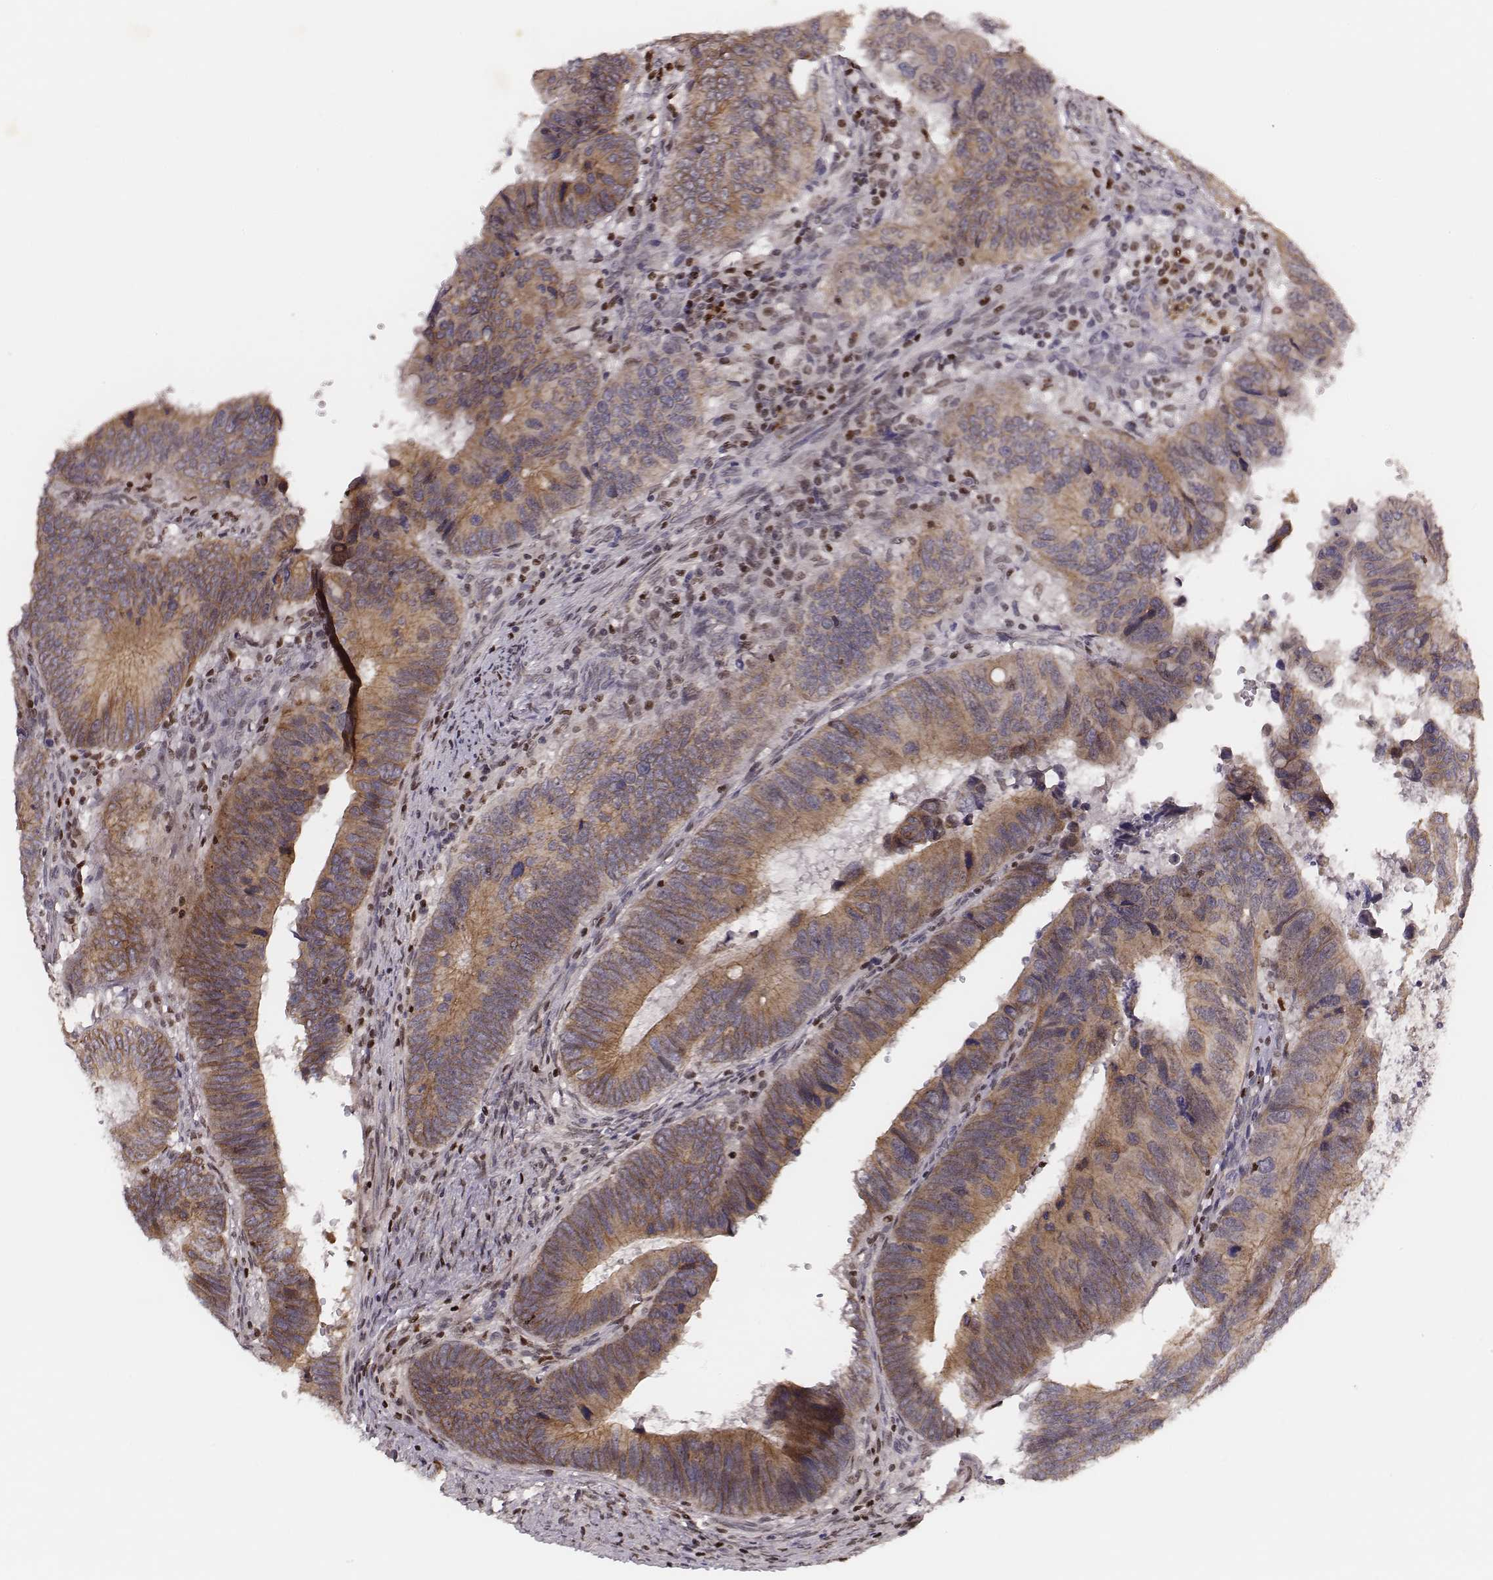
{"staining": {"intensity": "weak", "quantity": ">75%", "location": "cytoplasmic/membranous"}, "tissue": "colorectal cancer", "cell_type": "Tumor cells", "image_type": "cancer", "snomed": [{"axis": "morphology", "description": "Adenocarcinoma, NOS"}, {"axis": "topography", "description": "Colon"}], "caption": "A brown stain highlights weak cytoplasmic/membranous positivity of a protein in human colorectal adenocarcinoma tumor cells.", "gene": "WDR59", "patient": {"sex": "female", "age": 82}}